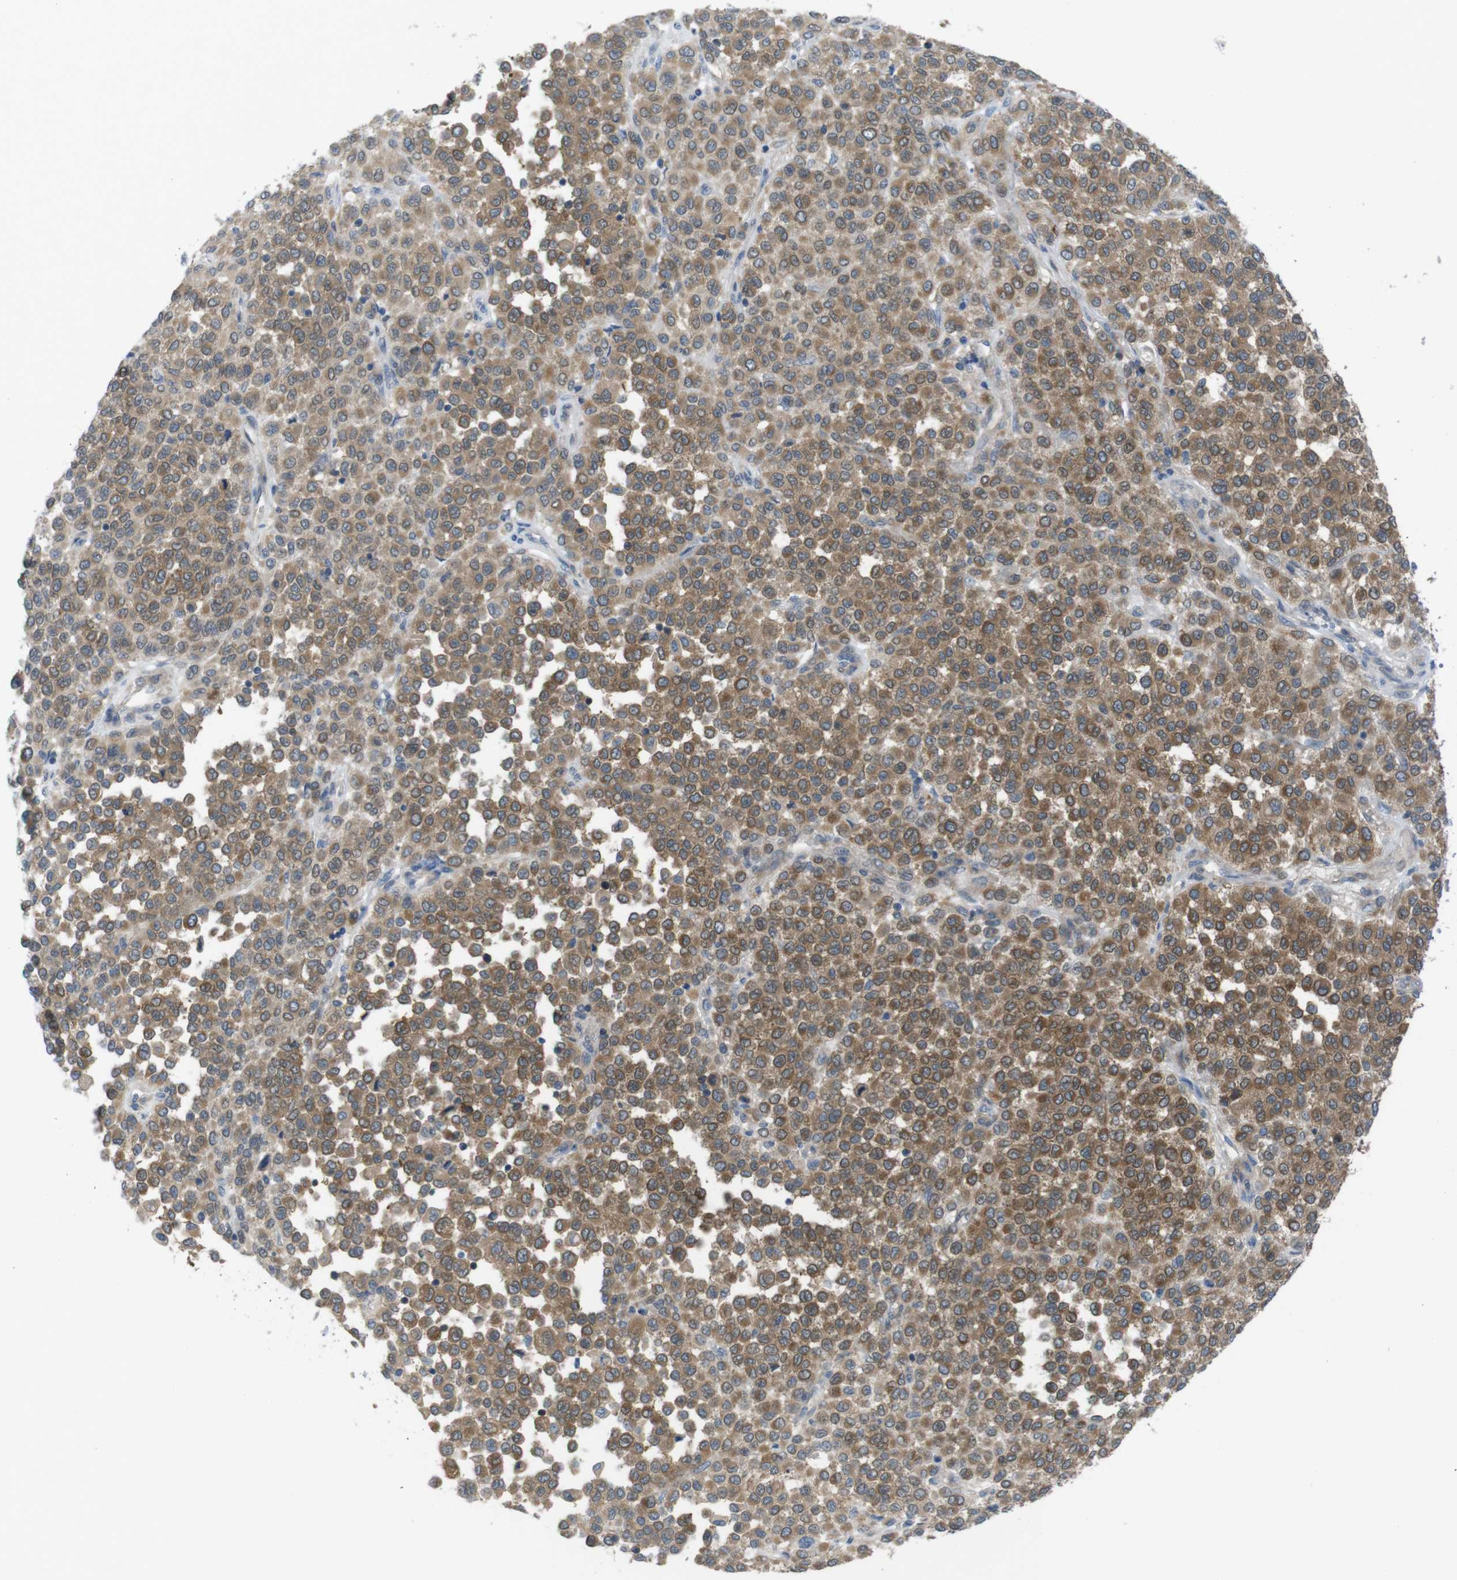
{"staining": {"intensity": "moderate", "quantity": ">75%", "location": "cytoplasmic/membranous"}, "tissue": "melanoma", "cell_type": "Tumor cells", "image_type": "cancer", "snomed": [{"axis": "morphology", "description": "Malignant melanoma, Metastatic site"}, {"axis": "topography", "description": "Pancreas"}], "caption": "Human melanoma stained with a brown dye displays moderate cytoplasmic/membranous positive positivity in approximately >75% of tumor cells.", "gene": "MTHFD1", "patient": {"sex": "female", "age": 30}}